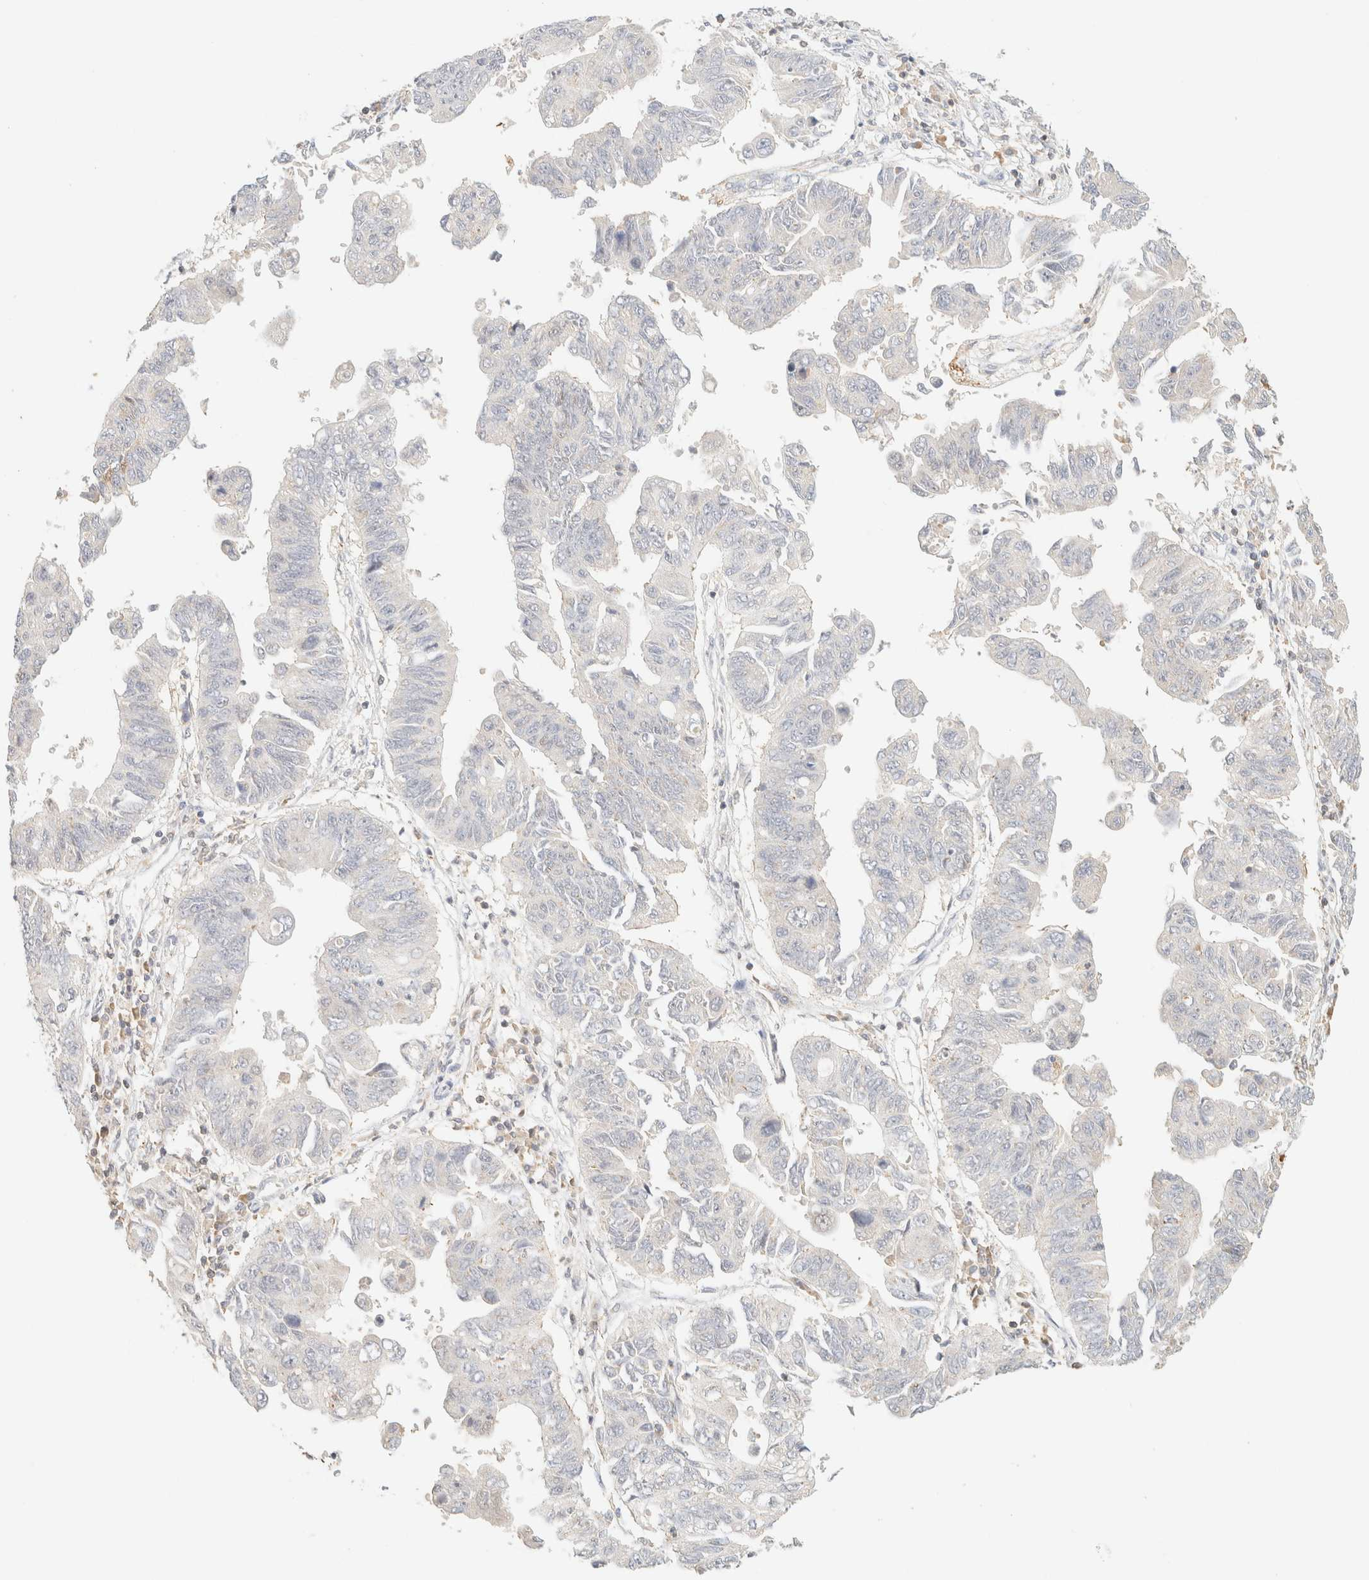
{"staining": {"intensity": "negative", "quantity": "none", "location": "none"}, "tissue": "stomach cancer", "cell_type": "Tumor cells", "image_type": "cancer", "snomed": [{"axis": "morphology", "description": "Adenocarcinoma, NOS"}, {"axis": "topography", "description": "Stomach"}], "caption": "An image of adenocarcinoma (stomach) stained for a protein exhibits no brown staining in tumor cells.", "gene": "TIMD4", "patient": {"sex": "male", "age": 59}}